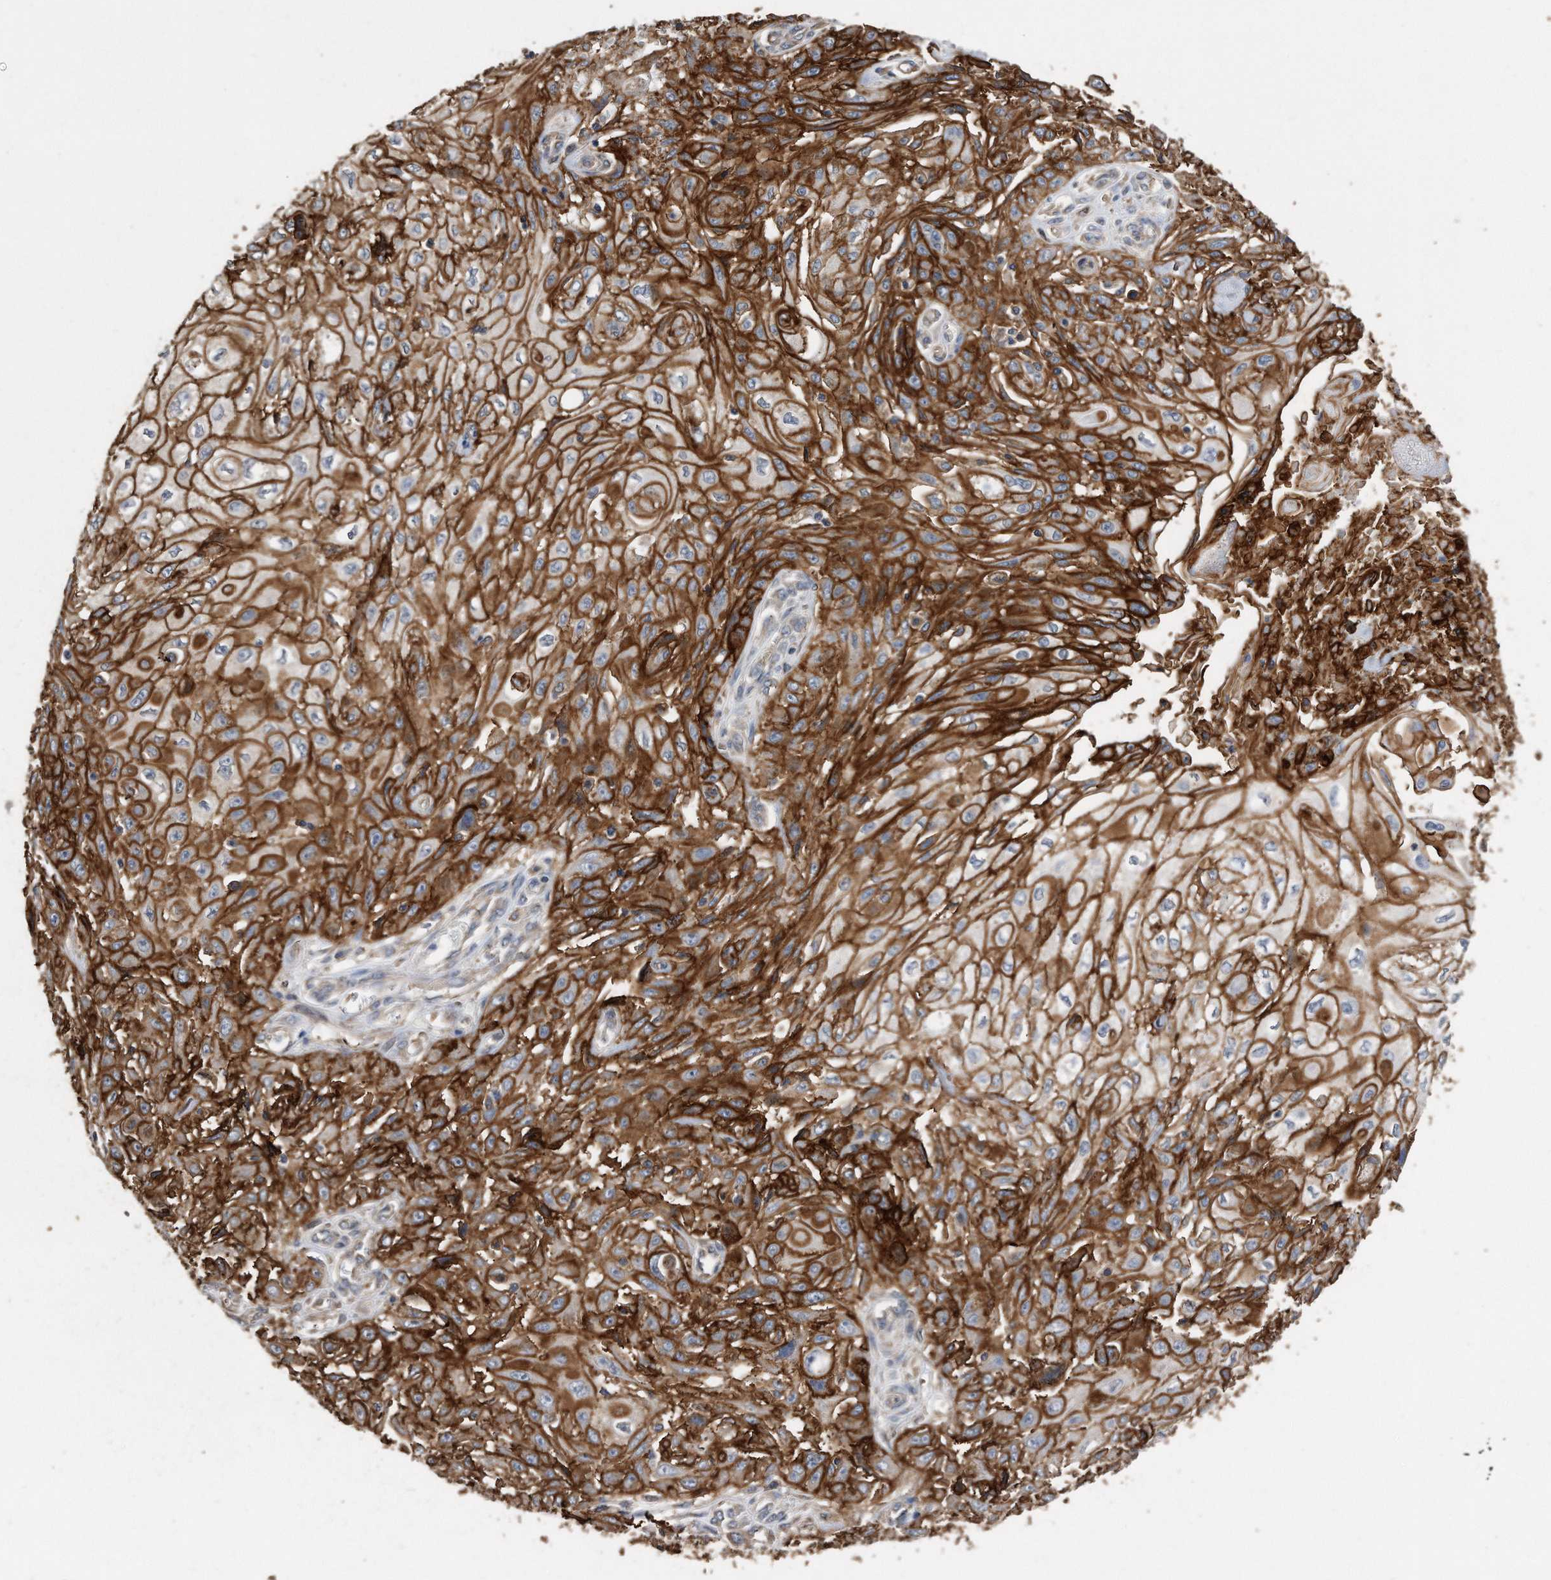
{"staining": {"intensity": "strong", "quantity": ">75%", "location": "cytoplasmic/membranous"}, "tissue": "skin cancer", "cell_type": "Tumor cells", "image_type": "cancer", "snomed": [{"axis": "morphology", "description": "Squamous cell carcinoma, NOS"}, {"axis": "morphology", "description": "Squamous cell carcinoma, metastatic, NOS"}, {"axis": "topography", "description": "Skin"}, {"axis": "topography", "description": "Lymph node"}], "caption": "Immunohistochemistry (DAB (3,3'-diaminobenzidine)) staining of squamous cell carcinoma (skin) demonstrates strong cytoplasmic/membranous protein positivity in approximately >75% of tumor cells. (brown staining indicates protein expression, while blue staining denotes nuclei).", "gene": "CDCP1", "patient": {"sex": "male", "age": 75}}